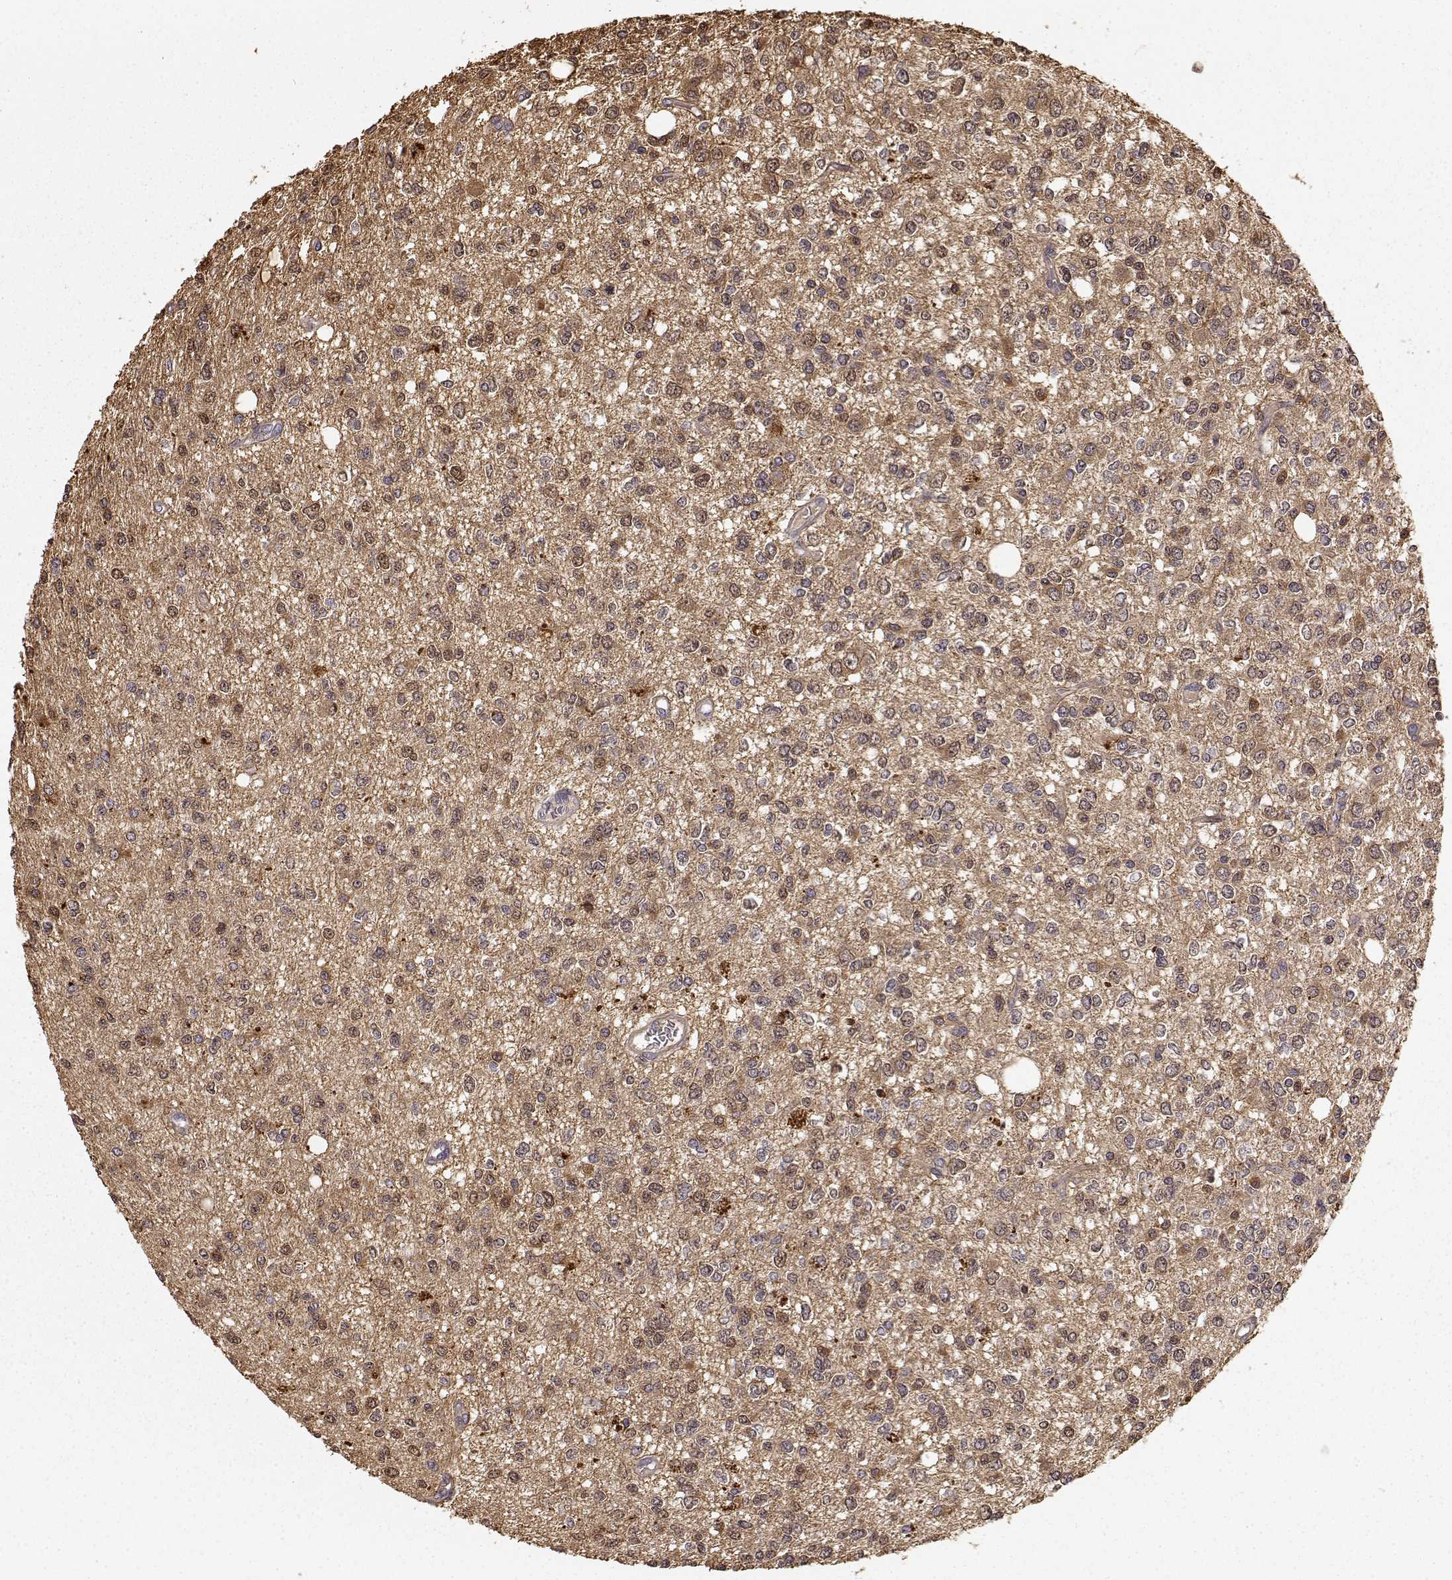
{"staining": {"intensity": "weak", "quantity": ">75%", "location": "cytoplasmic/membranous"}, "tissue": "glioma", "cell_type": "Tumor cells", "image_type": "cancer", "snomed": [{"axis": "morphology", "description": "Glioma, malignant, Low grade"}, {"axis": "topography", "description": "Brain"}], "caption": "The immunohistochemical stain highlights weak cytoplasmic/membranous expression in tumor cells of low-grade glioma (malignant) tissue. The protein of interest is shown in brown color, while the nuclei are stained blue.", "gene": "CRIM1", "patient": {"sex": "male", "age": 67}}